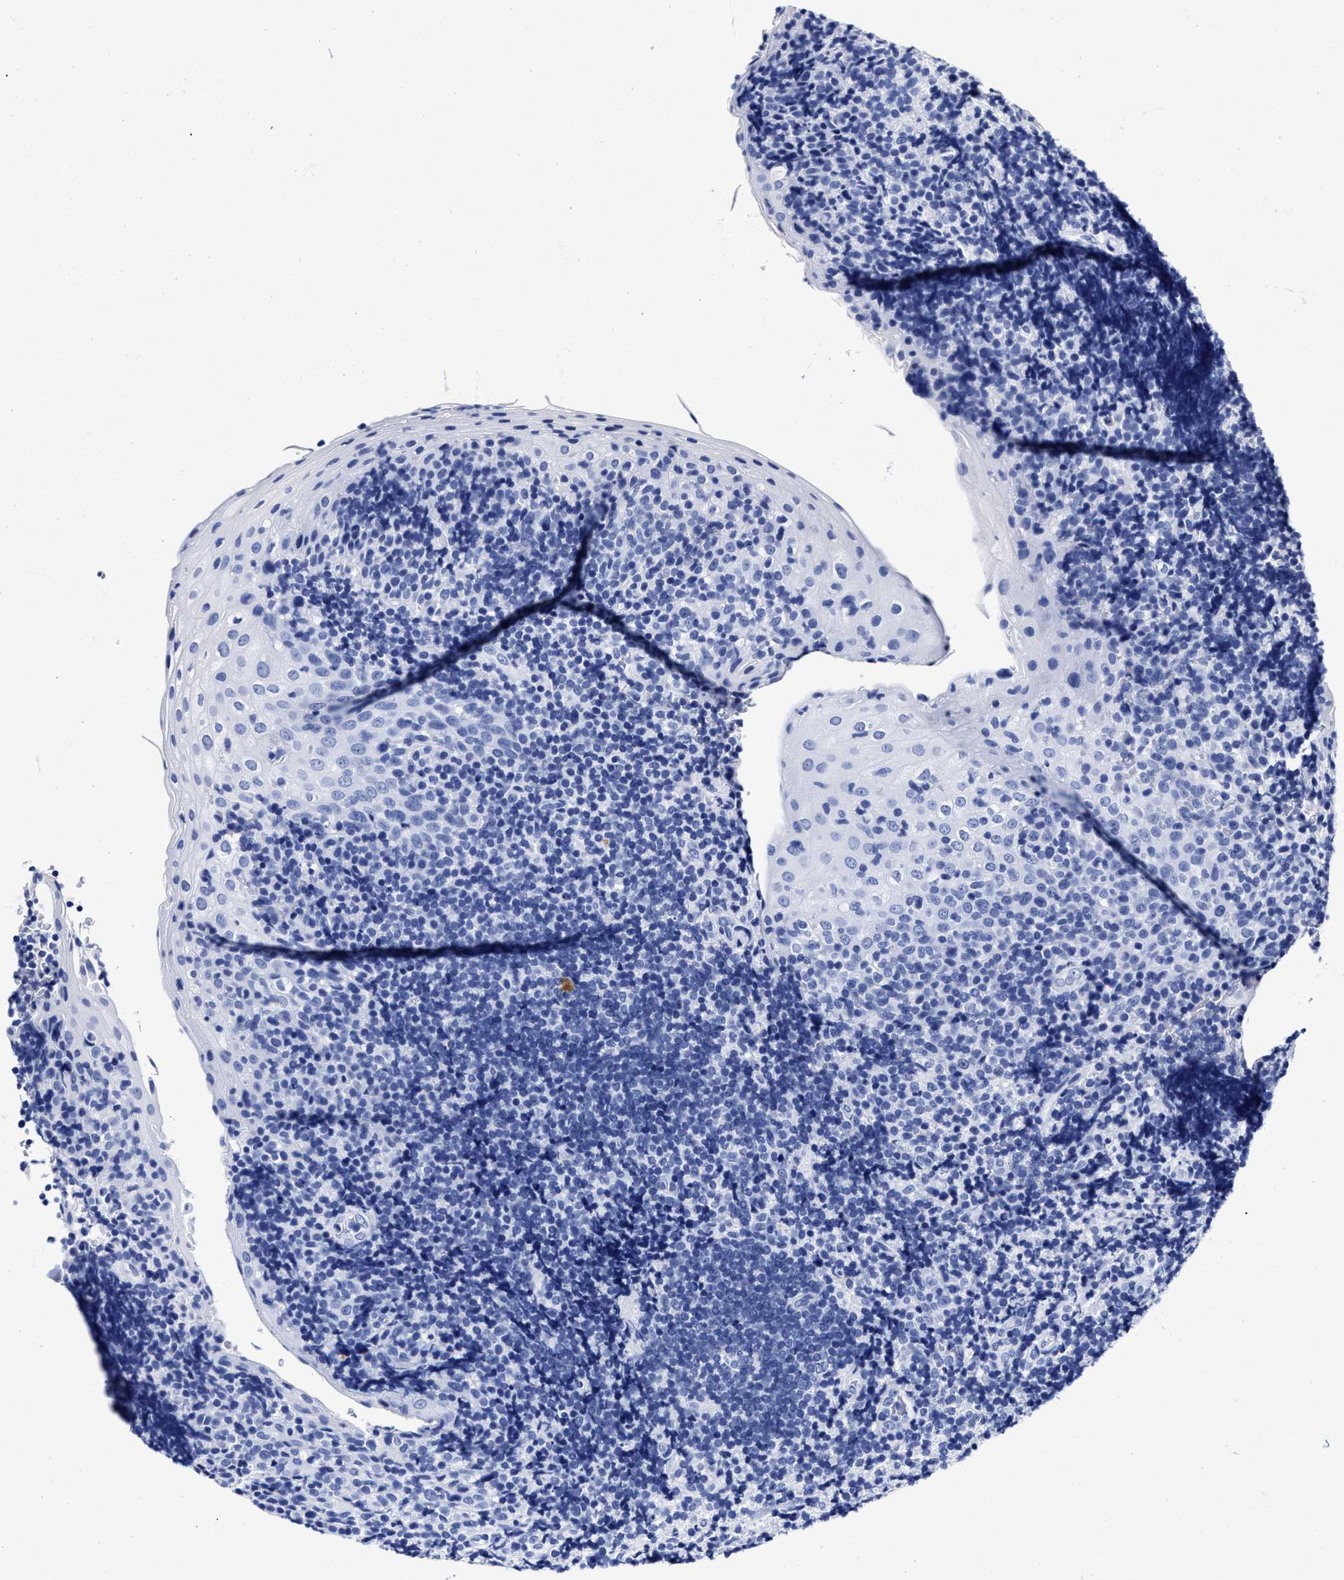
{"staining": {"intensity": "negative", "quantity": "none", "location": "none"}, "tissue": "tonsil", "cell_type": "Non-germinal center cells", "image_type": "normal", "snomed": [{"axis": "morphology", "description": "Normal tissue, NOS"}, {"axis": "topography", "description": "Tonsil"}], "caption": "A high-resolution image shows immunohistochemistry staining of normal tonsil, which displays no significant positivity in non-germinal center cells.", "gene": "LRRC8E", "patient": {"sex": "male", "age": 37}}